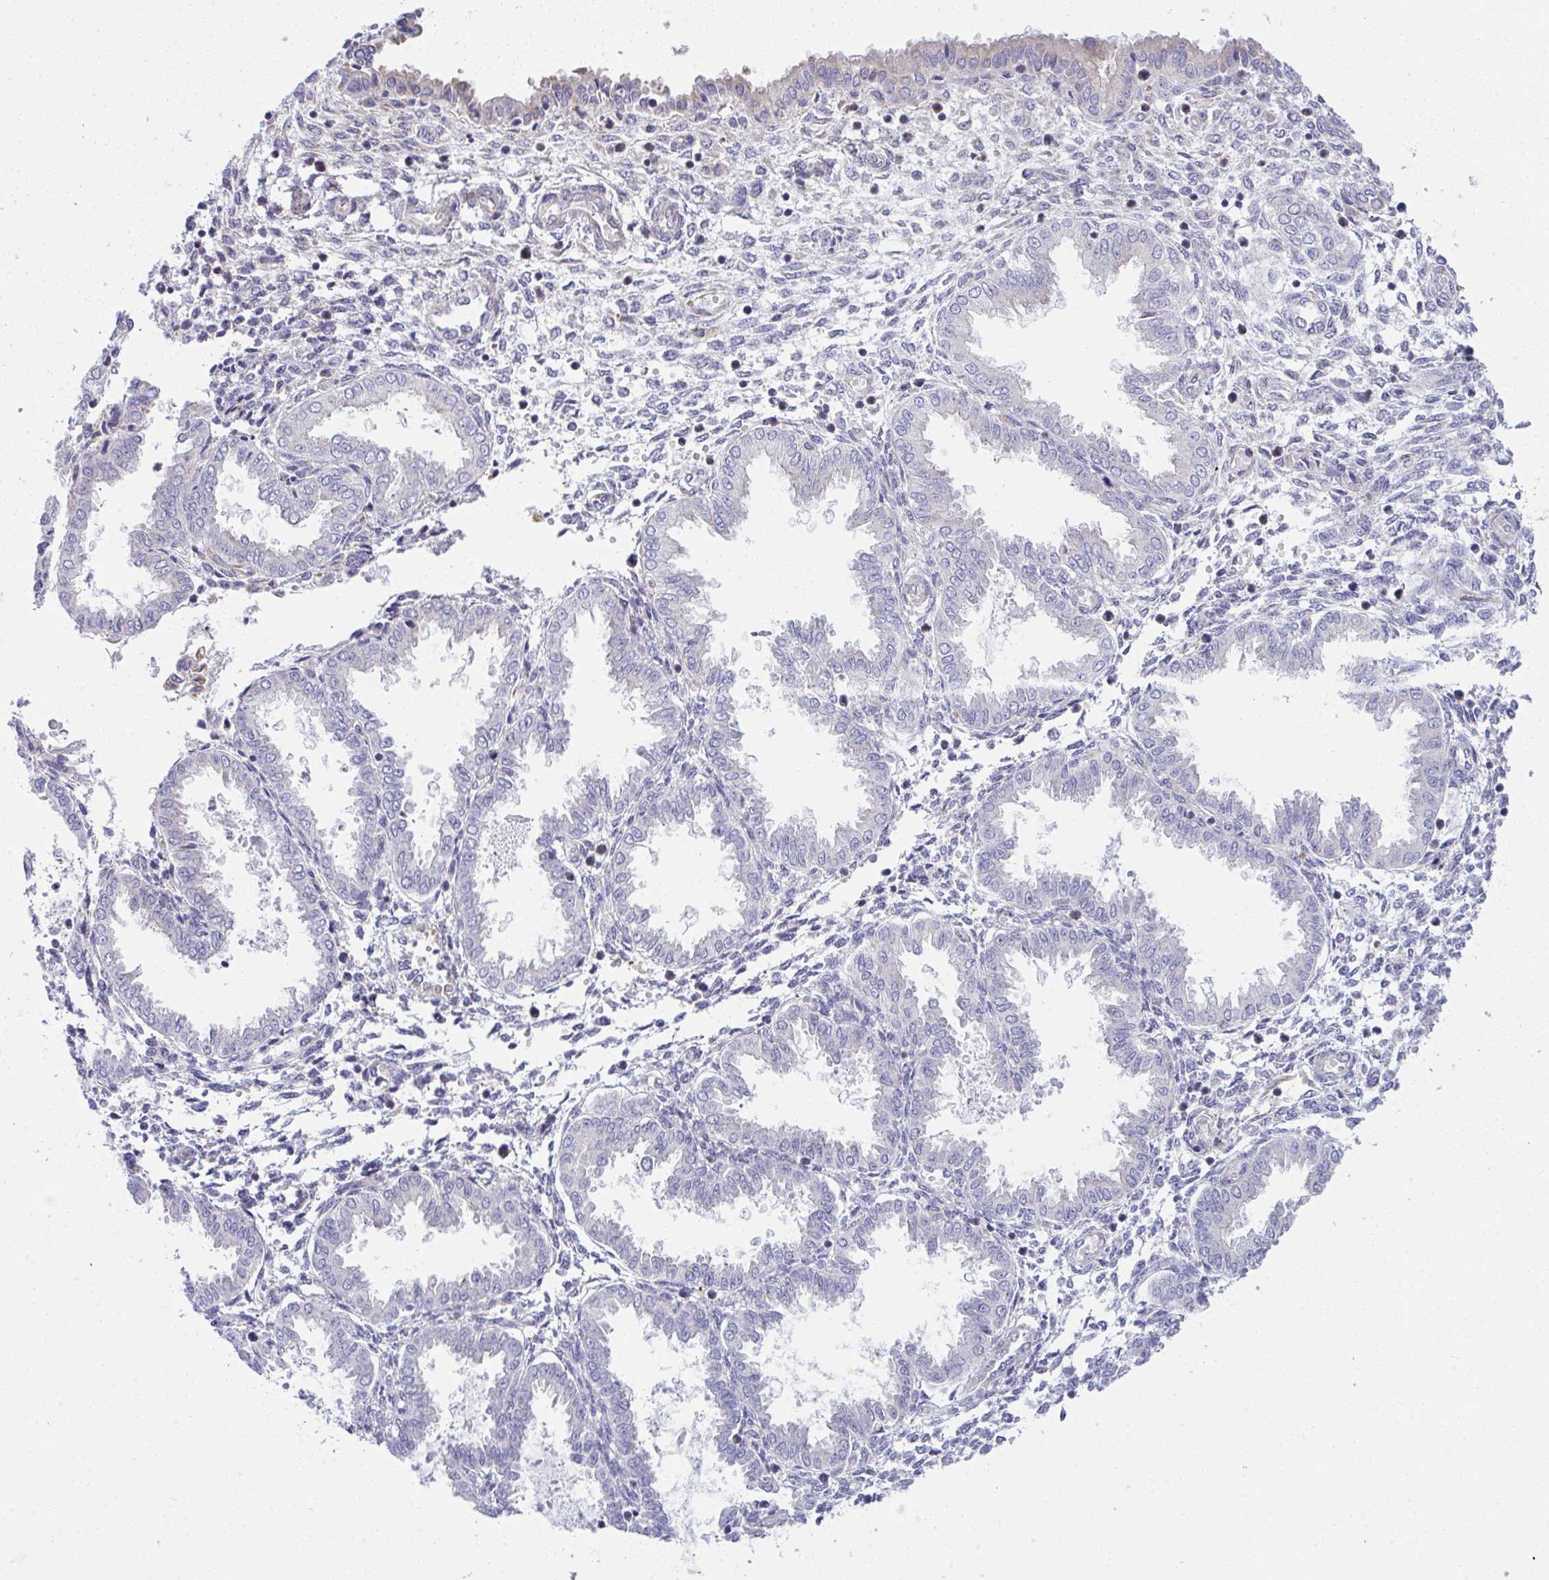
{"staining": {"intensity": "negative", "quantity": "none", "location": "none"}, "tissue": "endometrium", "cell_type": "Cells in endometrial stroma", "image_type": "normal", "snomed": [{"axis": "morphology", "description": "Normal tissue, NOS"}, {"axis": "topography", "description": "Endometrium"}], "caption": "This is a image of immunohistochemistry staining of normal endometrium, which shows no positivity in cells in endometrial stroma.", "gene": "FASLG", "patient": {"sex": "female", "age": 33}}